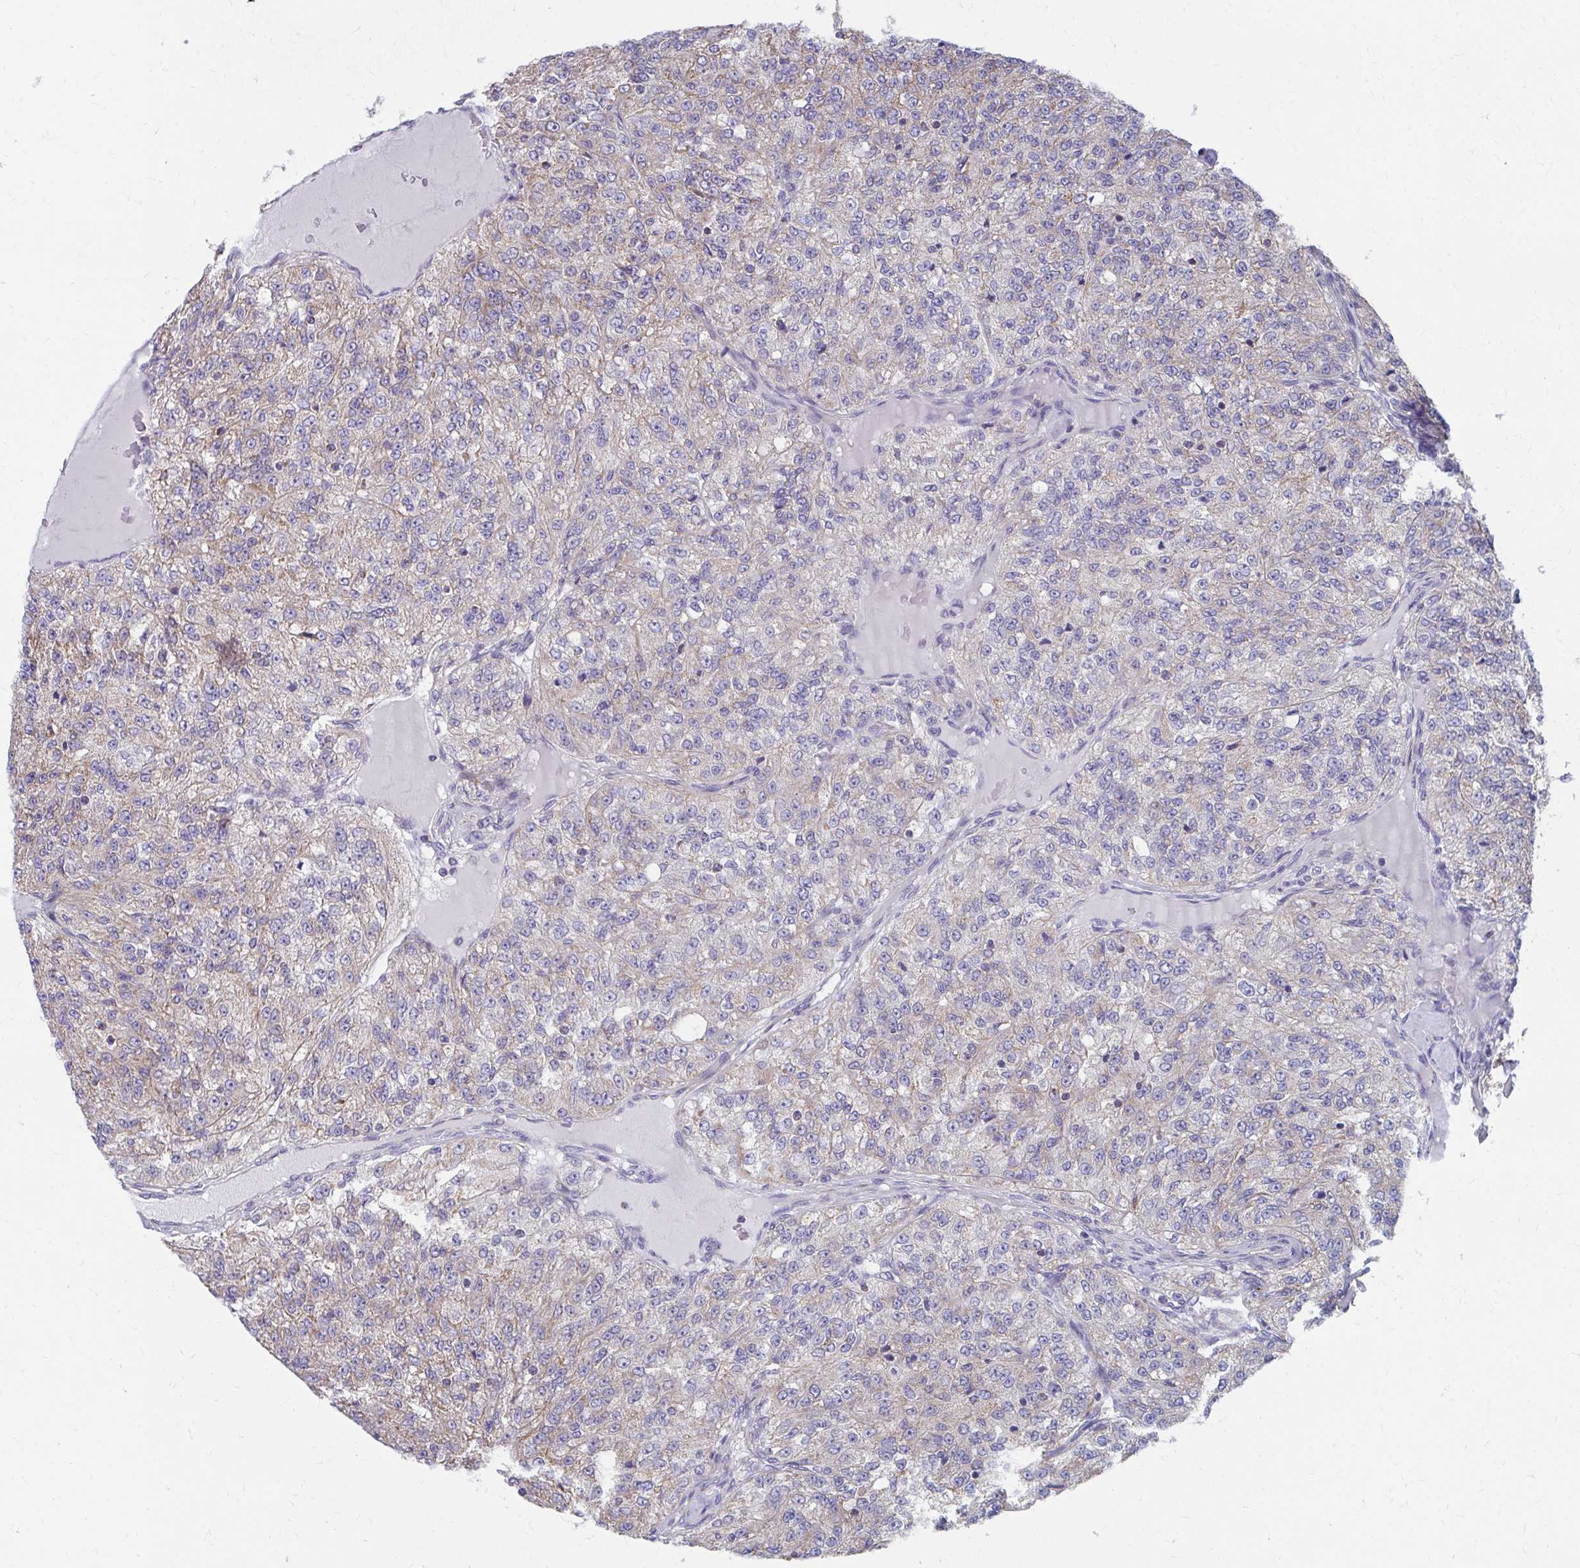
{"staining": {"intensity": "weak", "quantity": "25%-75%", "location": "cytoplasmic/membranous"}, "tissue": "renal cancer", "cell_type": "Tumor cells", "image_type": "cancer", "snomed": [{"axis": "morphology", "description": "Adenocarcinoma, NOS"}, {"axis": "topography", "description": "Kidney"}], "caption": "Protein staining shows weak cytoplasmic/membranous positivity in approximately 25%-75% of tumor cells in renal cancer. (Brightfield microscopy of DAB IHC at high magnification).", "gene": "RCC1L", "patient": {"sex": "female", "age": 63}}